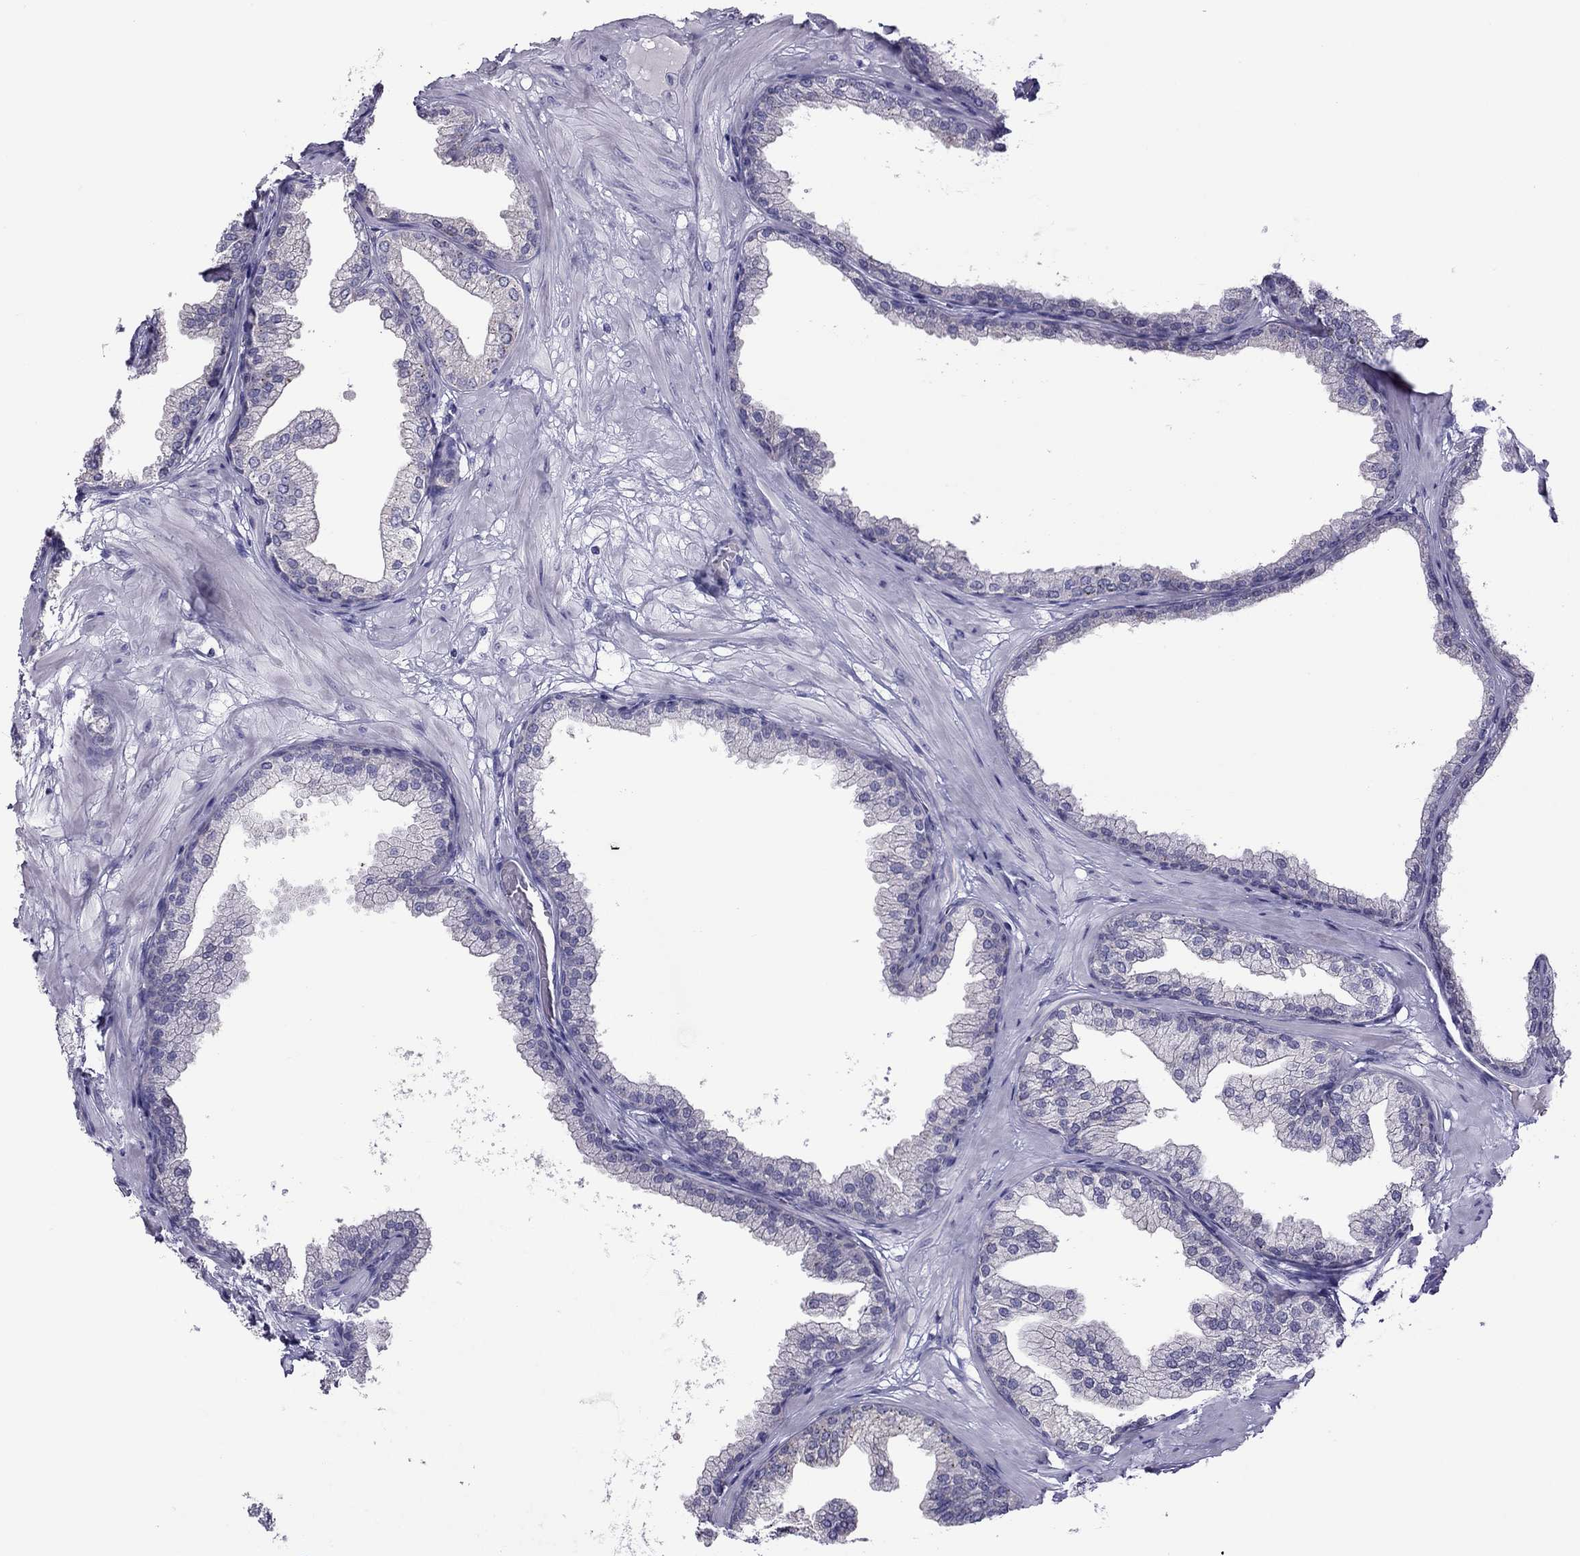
{"staining": {"intensity": "negative", "quantity": "none", "location": "none"}, "tissue": "prostate", "cell_type": "Glandular cells", "image_type": "normal", "snomed": [{"axis": "morphology", "description": "Normal tissue, NOS"}, {"axis": "topography", "description": "Prostate"}], "caption": "Prostate was stained to show a protein in brown. There is no significant positivity in glandular cells. Brightfield microscopy of immunohistochemistry stained with DAB (3,3'-diaminobenzidine) (brown) and hematoxylin (blue), captured at high magnification.", "gene": "TEX14", "patient": {"sex": "male", "age": 37}}